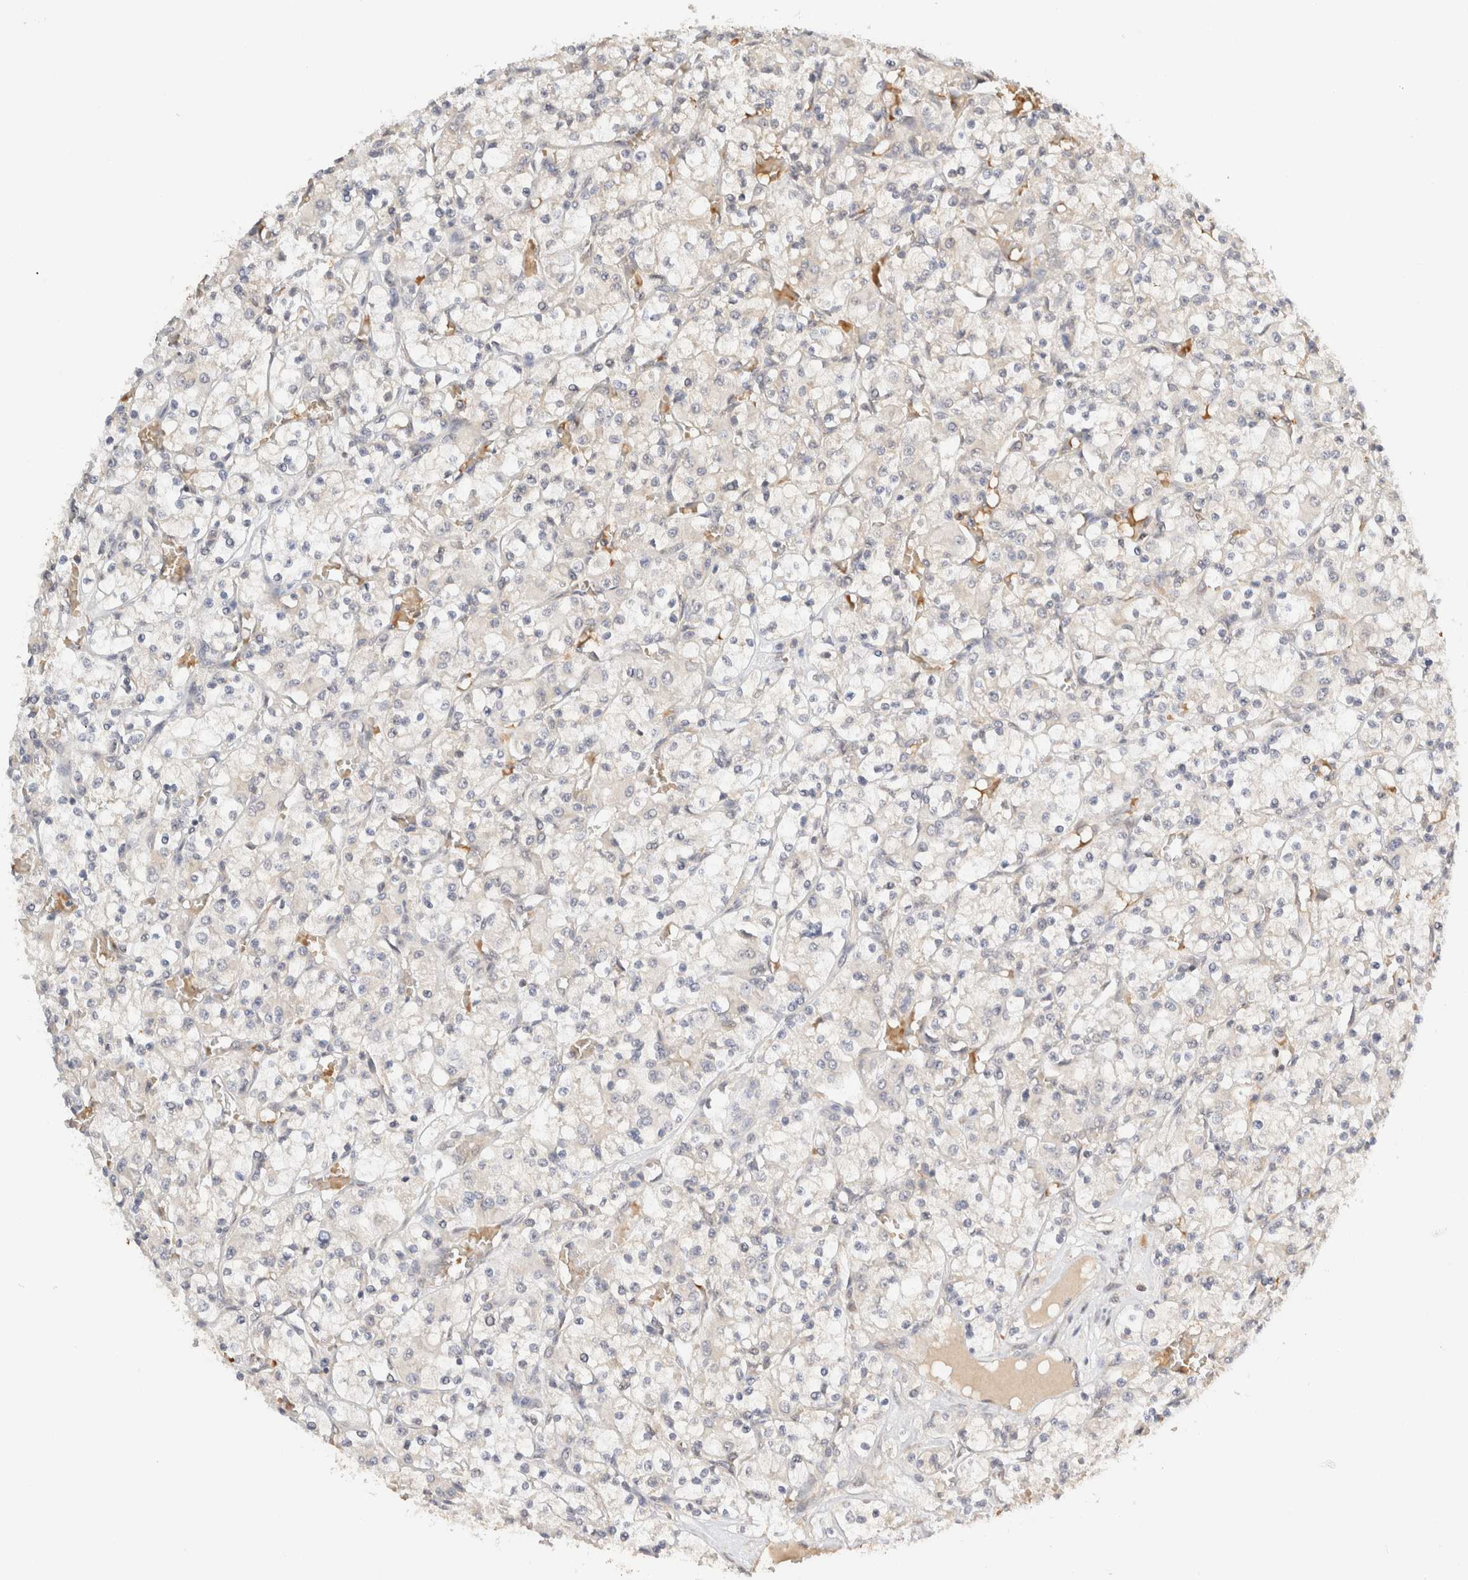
{"staining": {"intensity": "negative", "quantity": "none", "location": "none"}, "tissue": "renal cancer", "cell_type": "Tumor cells", "image_type": "cancer", "snomed": [{"axis": "morphology", "description": "Adenocarcinoma, NOS"}, {"axis": "topography", "description": "Kidney"}], "caption": "This is an IHC image of human renal adenocarcinoma. There is no positivity in tumor cells.", "gene": "SYVN1", "patient": {"sex": "female", "age": 59}}